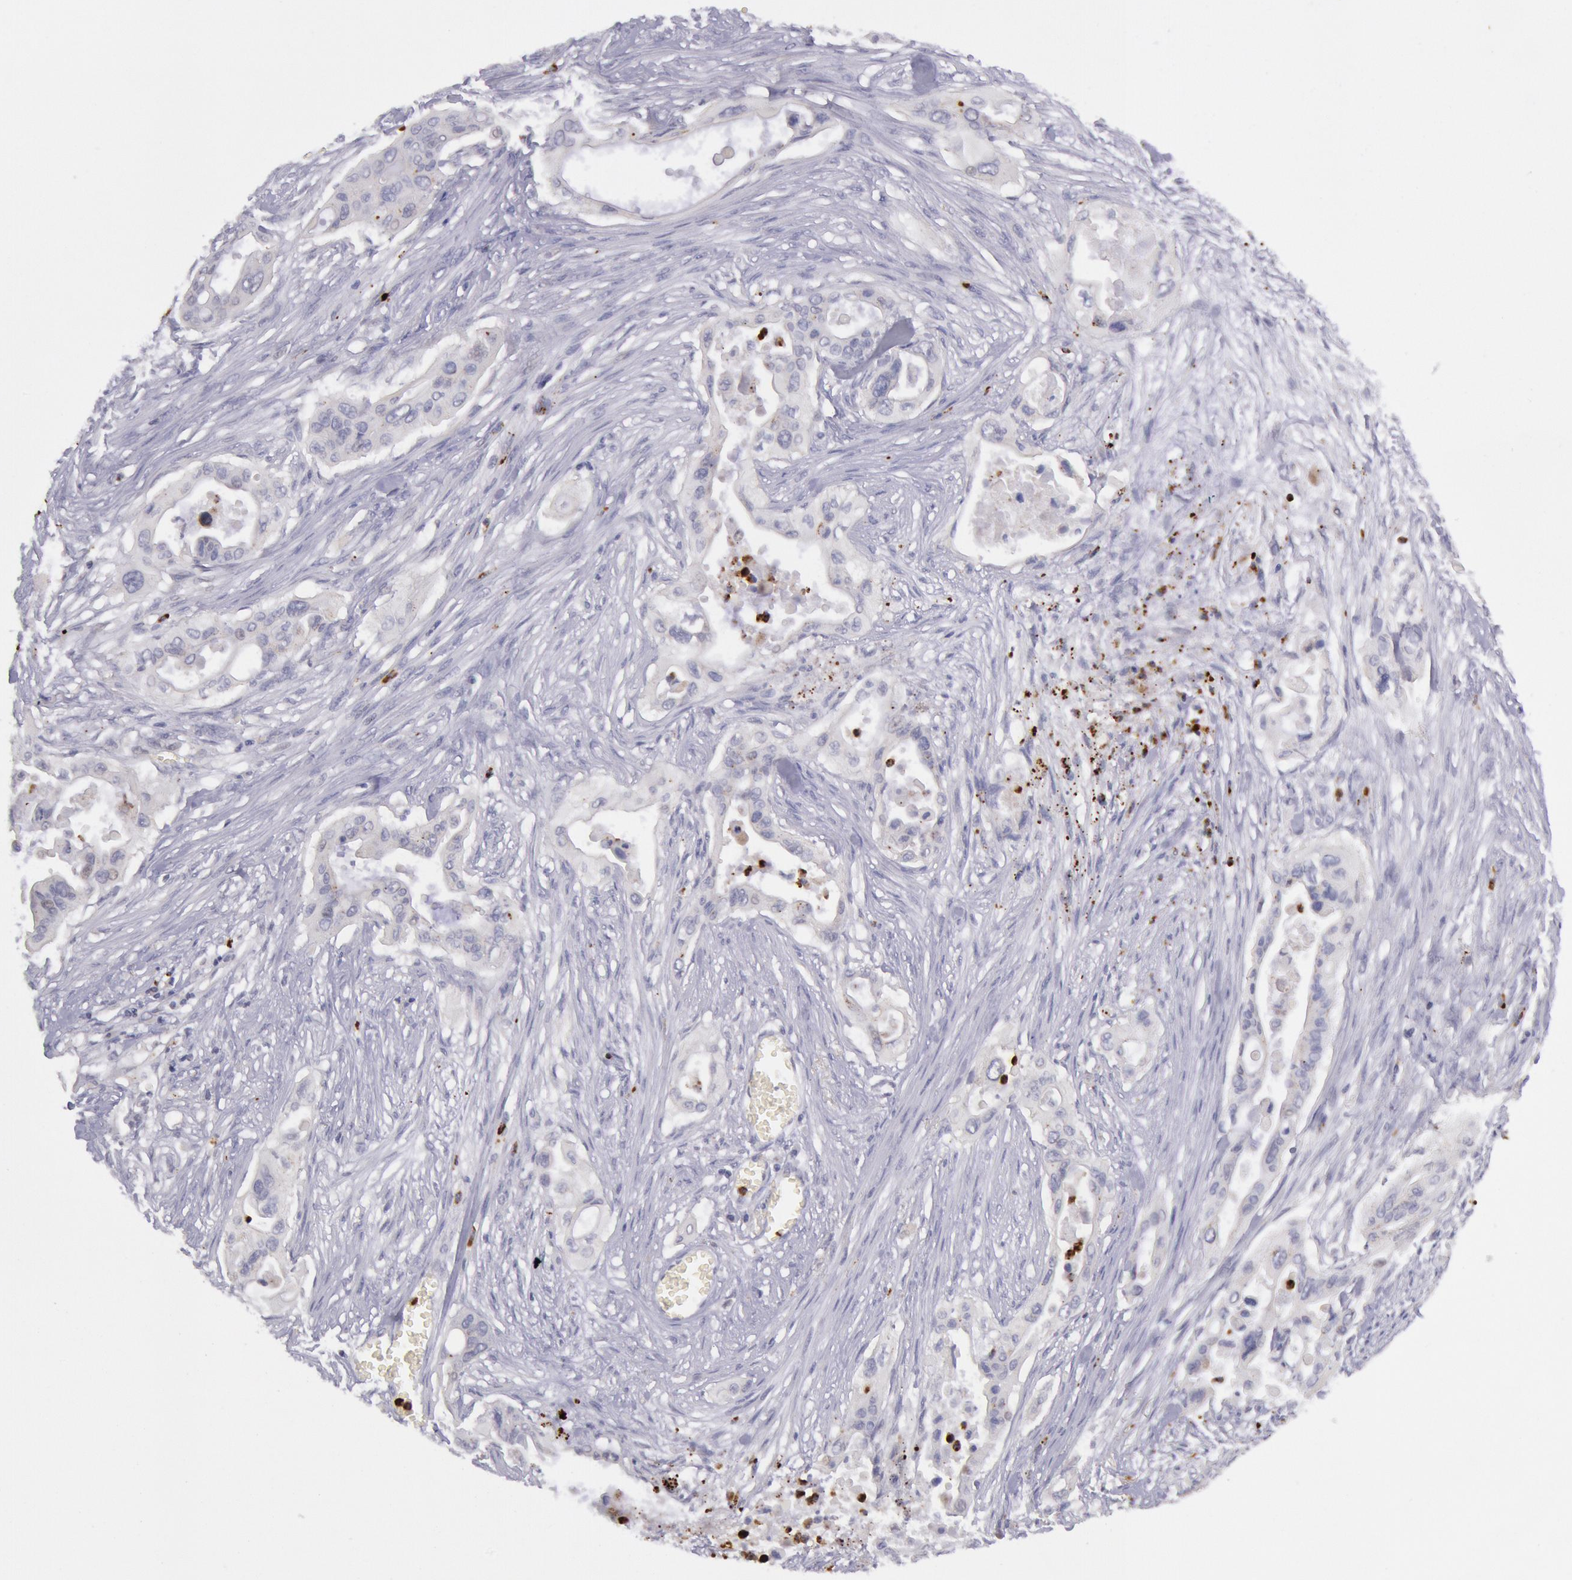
{"staining": {"intensity": "negative", "quantity": "none", "location": "none"}, "tissue": "pancreatic cancer", "cell_type": "Tumor cells", "image_type": "cancer", "snomed": [{"axis": "morphology", "description": "Adenocarcinoma, NOS"}, {"axis": "topography", "description": "Pancreas"}], "caption": "Tumor cells show no significant positivity in pancreatic cancer. The staining is performed using DAB (3,3'-diaminobenzidine) brown chromogen with nuclei counter-stained in using hematoxylin.", "gene": "KDM6A", "patient": {"sex": "male", "age": 77}}